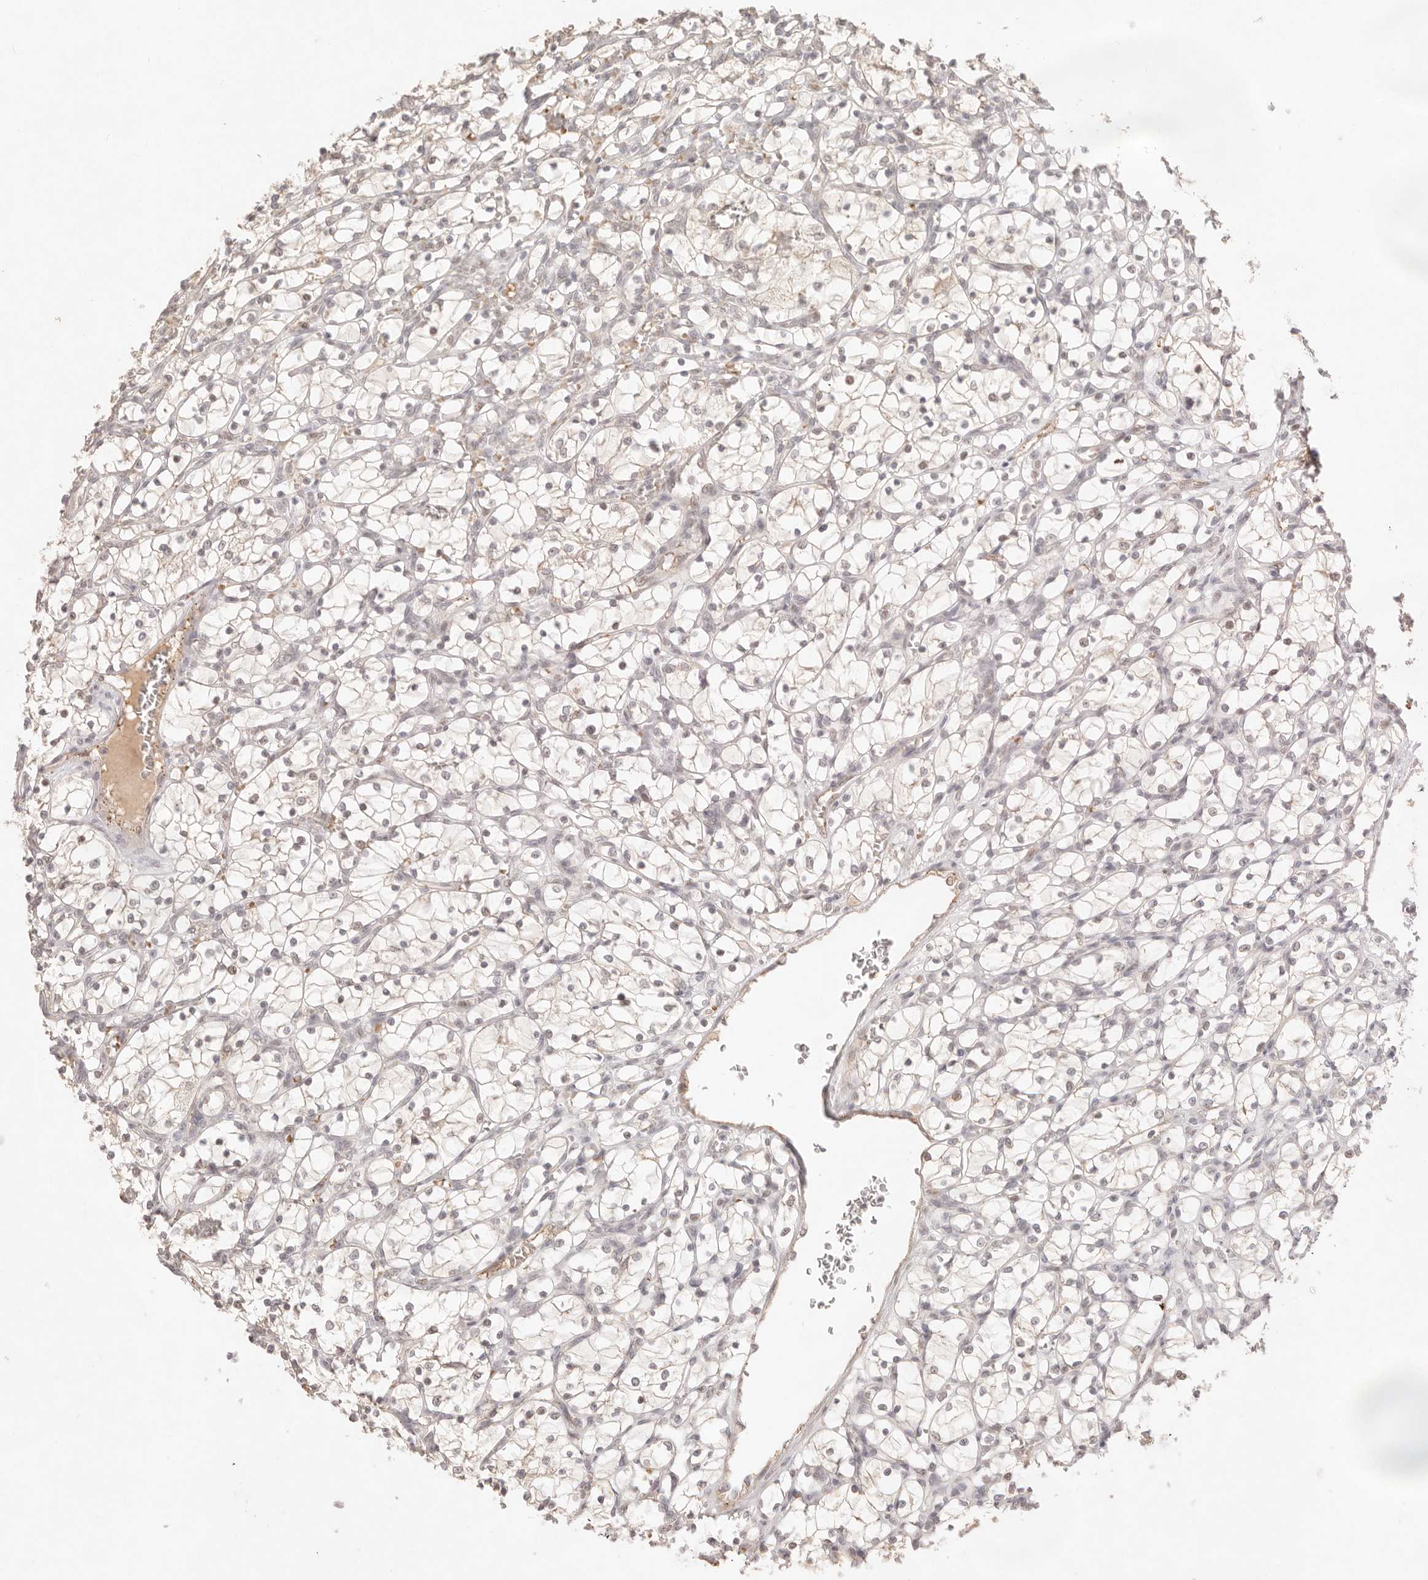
{"staining": {"intensity": "weak", "quantity": ">75%", "location": "nuclear"}, "tissue": "renal cancer", "cell_type": "Tumor cells", "image_type": "cancer", "snomed": [{"axis": "morphology", "description": "Adenocarcinoma, NOS"}, {"axis": "topography", "description": "Kidney"}], "caption": "Approximately >75% of tumor cells in renal cancer (adenocarcinoma) demonstrate weak nuclear protein positivity as visualized by brown immunohistochemical staining.", "gene": "MEP1A", "patient": {"sex": "female", "age": 69}}